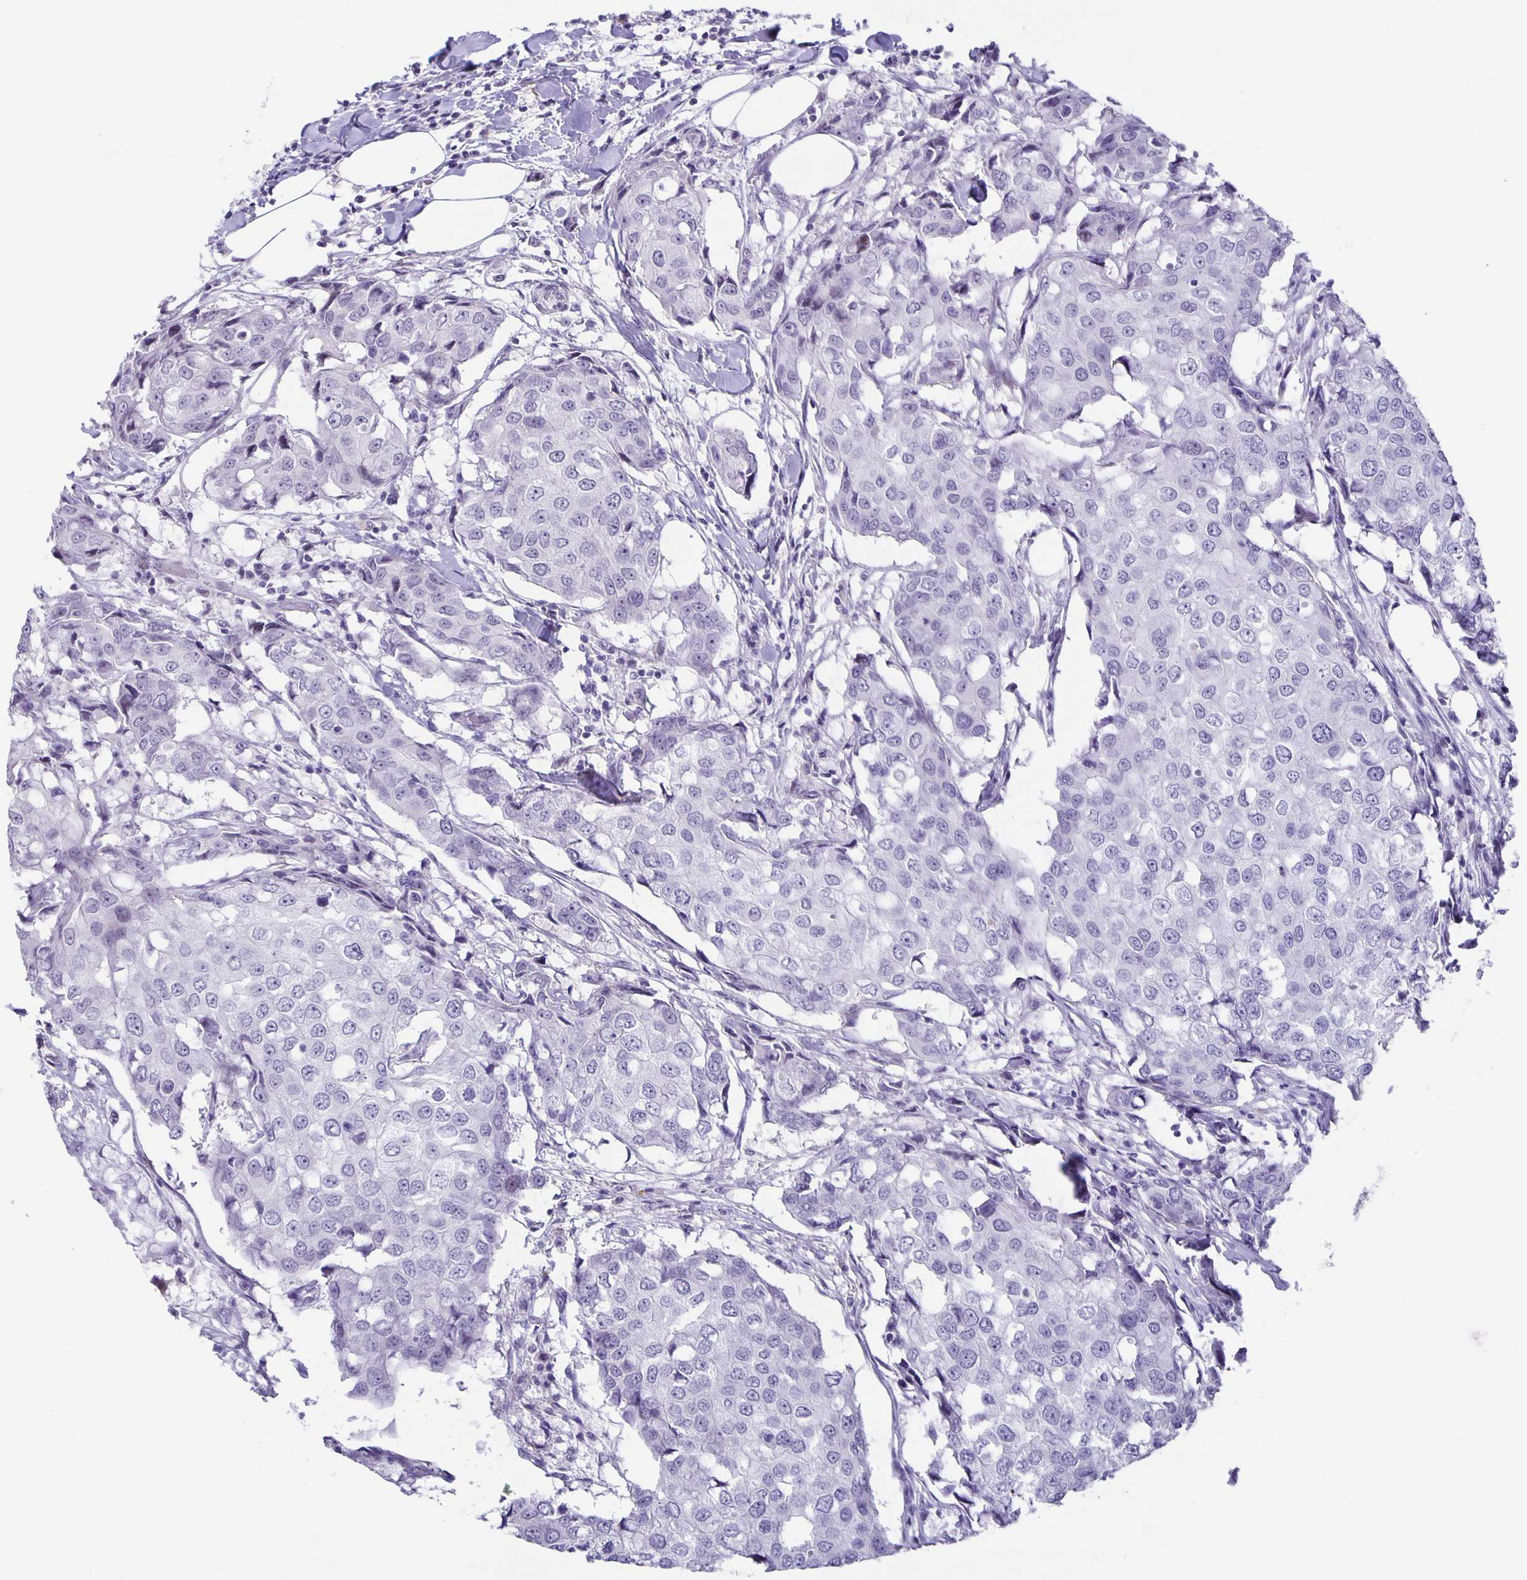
{"staining": {"intensity": "negative", "quantity": "none", "location": "none"}, "tissue": "breast cancer", "cell_type": "Tumor cells", "image_type": "cancer", "snomed": [{"axis": "morphology", "description": "Duct carcinoma"}, {"axis": "topography", "description": "Breast"}], "caption": "A high-resolution histopathology image shows immunohistochemistry (IHC) staining of breast cancer (invasive ductal carcinoma), which reveals no significant staining in tumor cells. (DAB immunohistochemistry (IHC) visualized using brightfield microscopy, high magnification).", "gene": "PHRF1", "patient": {"sex": "female", "age": 27}}